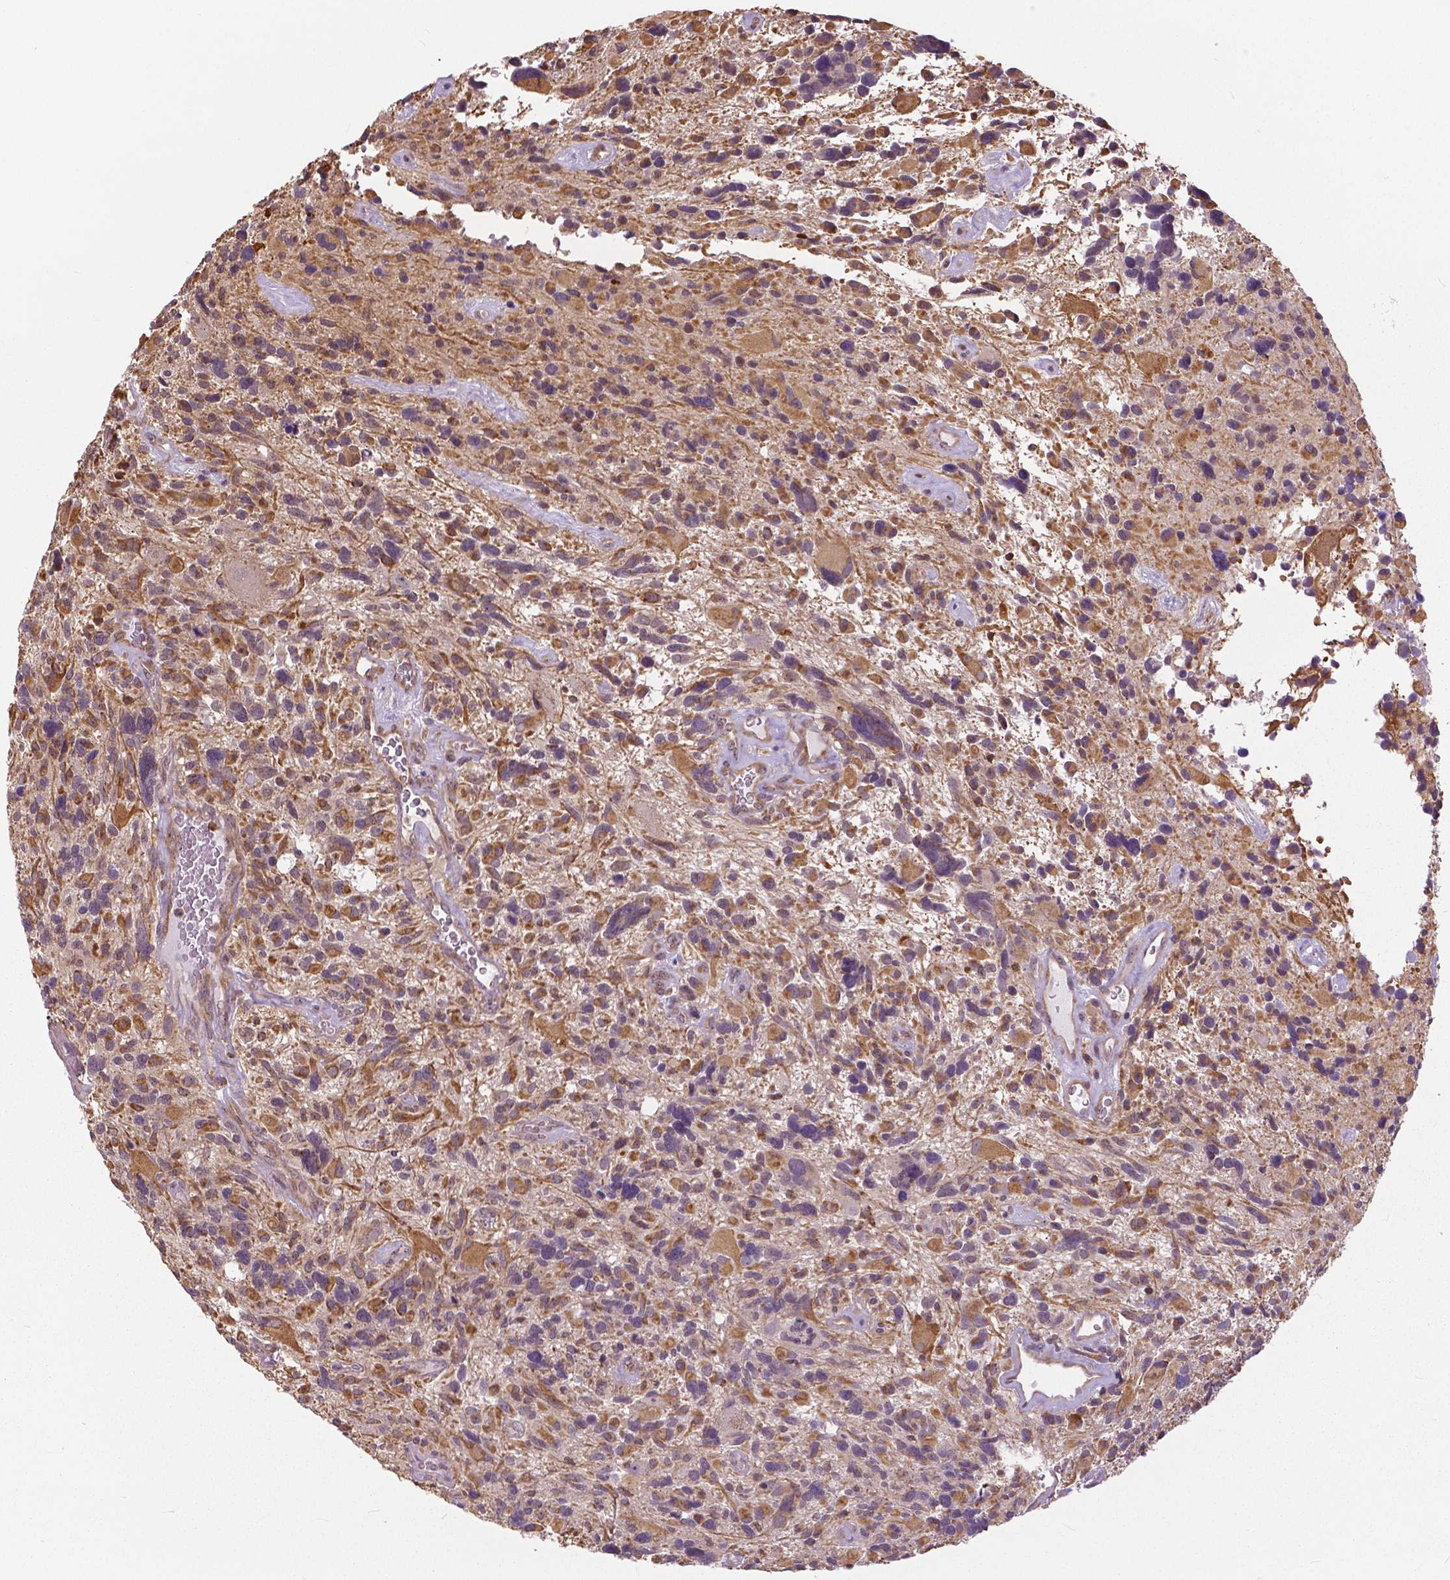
{"staining": {"intensity": "moderate", "quantity": "25%-75%", "location": "cytoplasmic/membranous"}, "tissue": "glioma", "cell_type": "Tumor cells", "image_type": "cancer", "snomed": [{"axis": "morphology", "description": "Glioma, malignant, High grade"}, {"axis": "topography", "description": "Brain"}], "caption": "About 25%-75% of tumor cells in human malignant glioma (high-grade) exhibit moderate cytoplasmic/membranous protein positivity as visualized by brown immunohistochemical staining.", "gene": "ANXA13", "patient": {"sex": "male", "age": 49}}